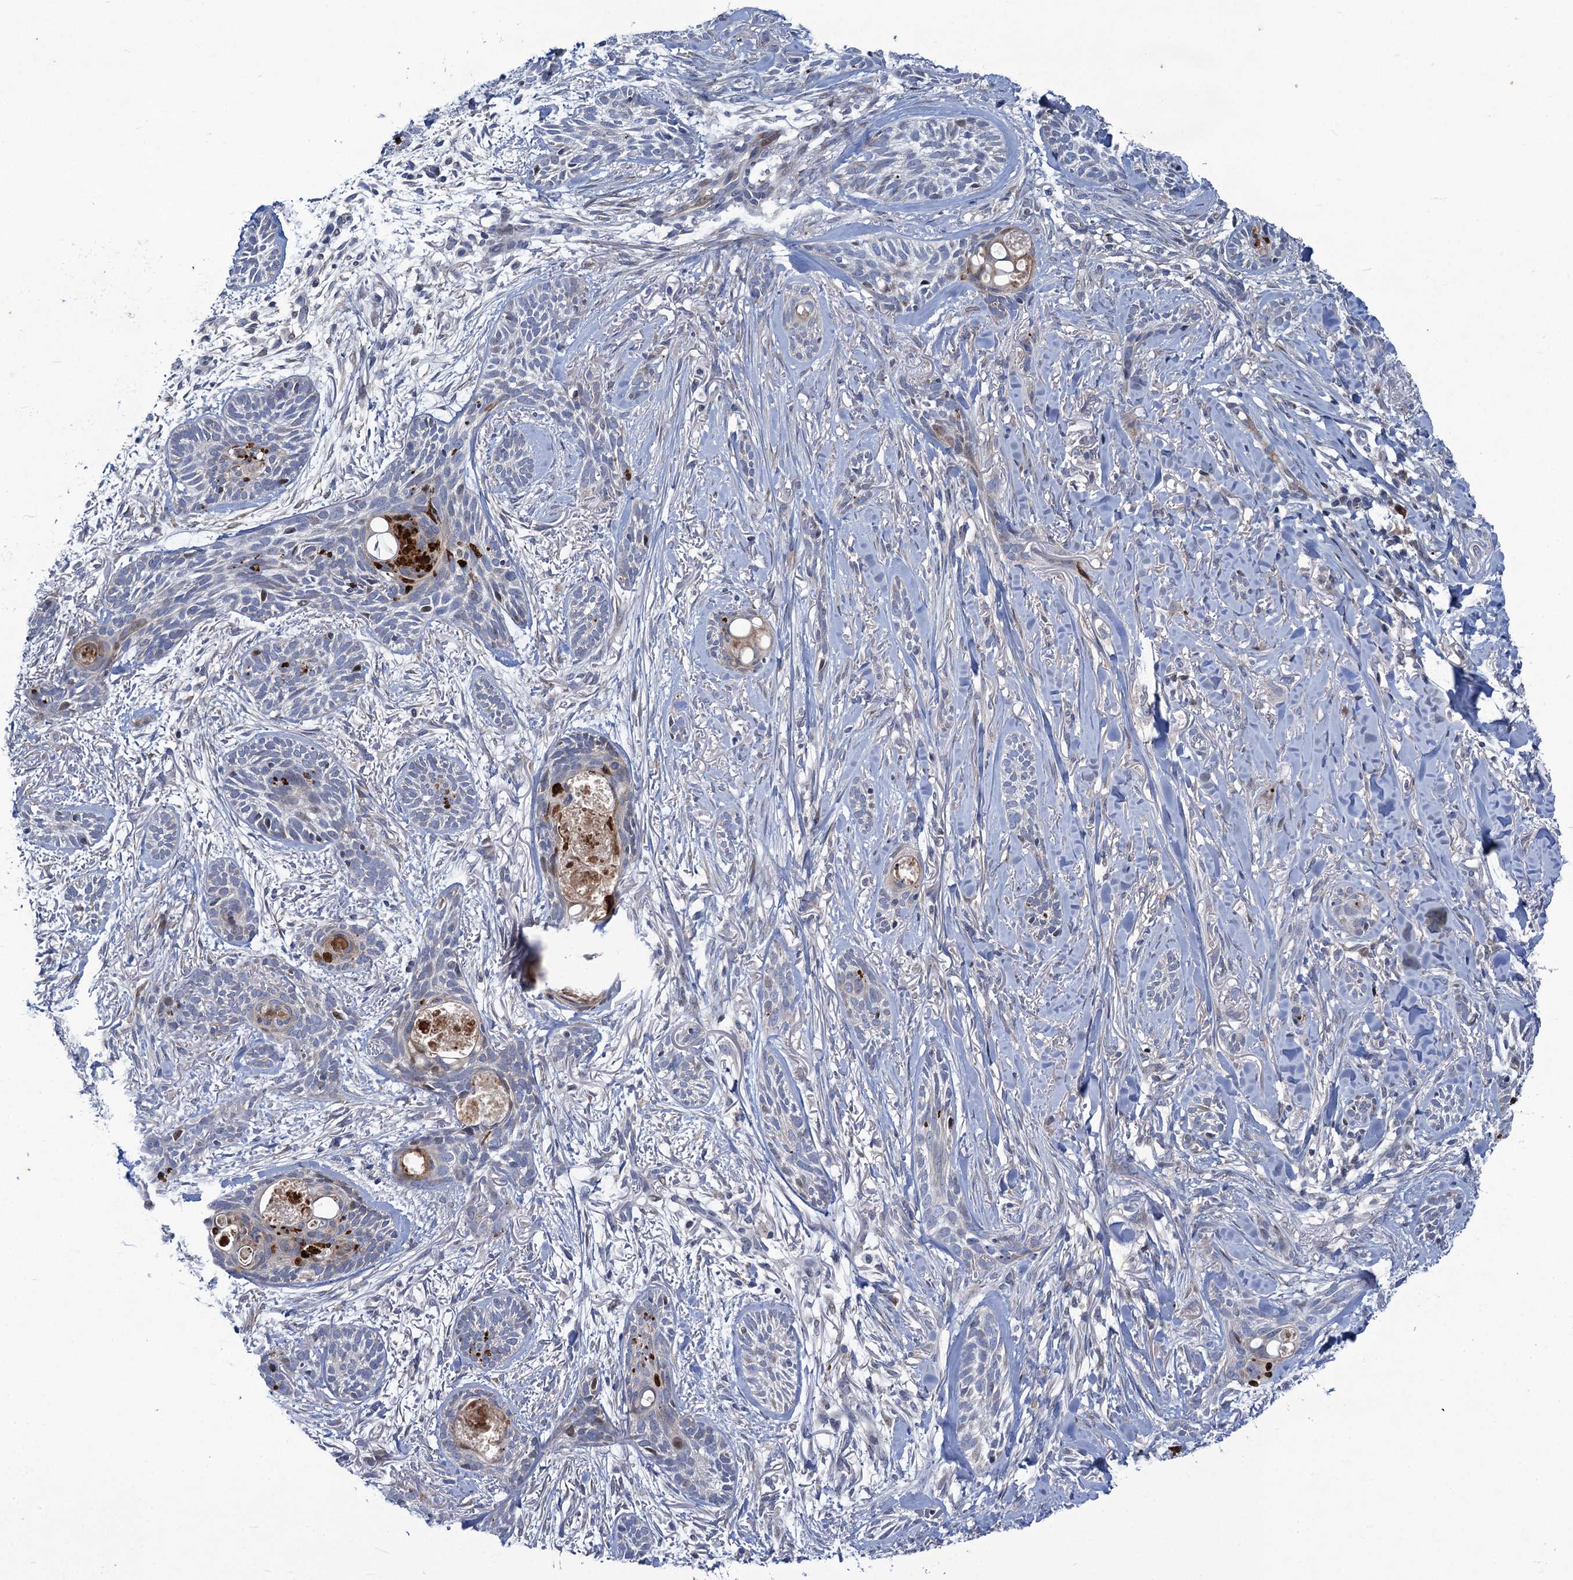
{"staining": {"intensity": "negative", "quantity": "none", "location": "none"}, "tissue": "skin cancer", "cell_type": "Tumor cells", "image_type": "cancer", "snomed": [{"axis": "morphology", "description": "Basal cell carcinoma"}, {"axis": "topography", "description": "Skin"}], "caption": "Skin cancer (basal cell carcinoma) stained for a protein using immunohistochemistry shows no expression tumor cells.", "gene": "QPCTL", "patient": {"sex": "female", "age": 59}}